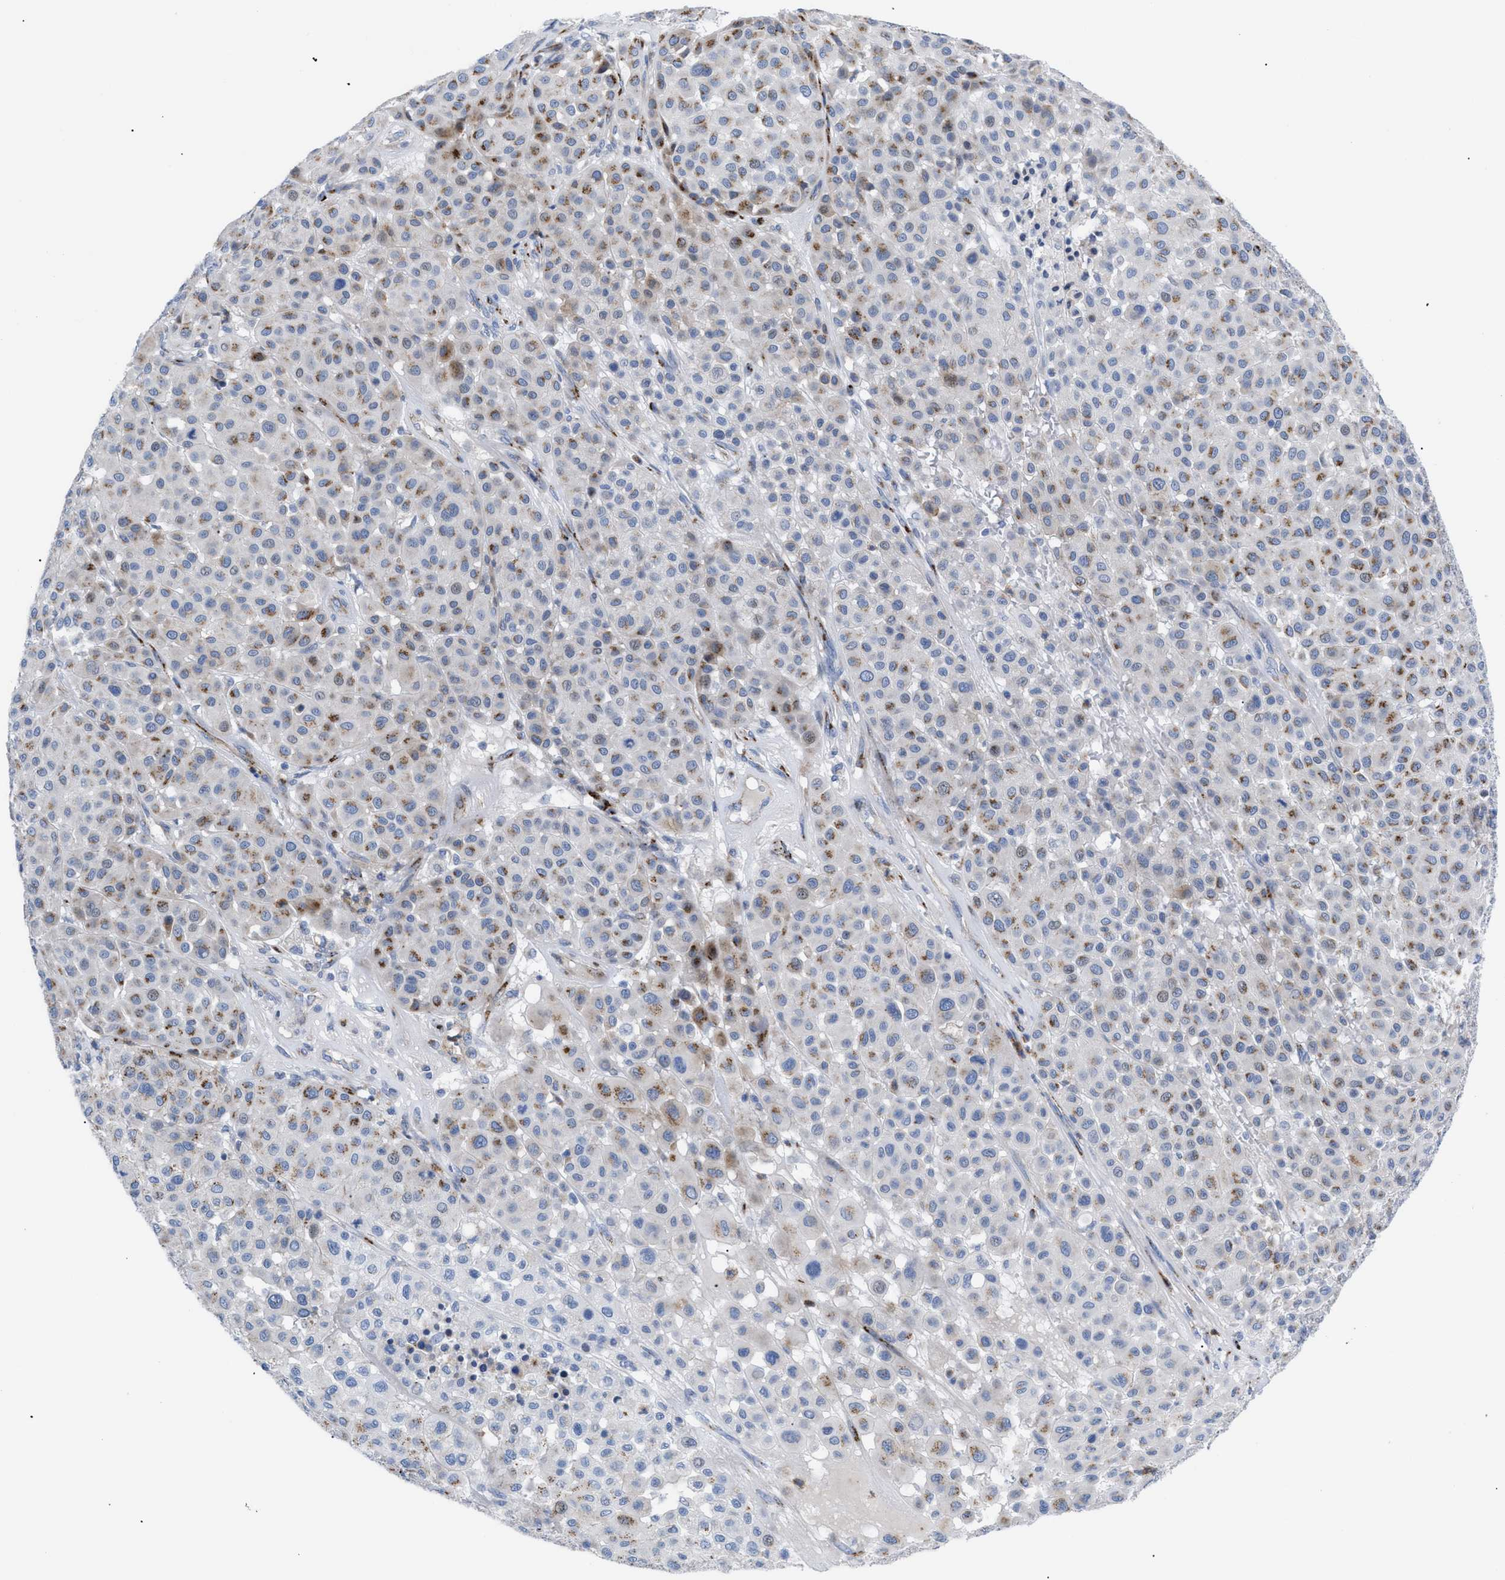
{"staining": {"intensity": "moderate", "quantity": "25%-75%", "location": "cytoplasmic/membranous"}, "tissue": "melanoma", "cell_type": "Tumor cells", "image_type": "cancer", "snomed": [{"axis": "morphology", "description": "Malignant melanoma, Metastatic site"}, {"axis": "topography", "description": "Soft tissue"}], "caption": "A photomicrograph of human melanoma stained for a protein reveals moderate cytoplasmic/membranous brown staining in tumor cells.", "gene": "TMEM17", "patient": {"sex": "male", "age": 41}}